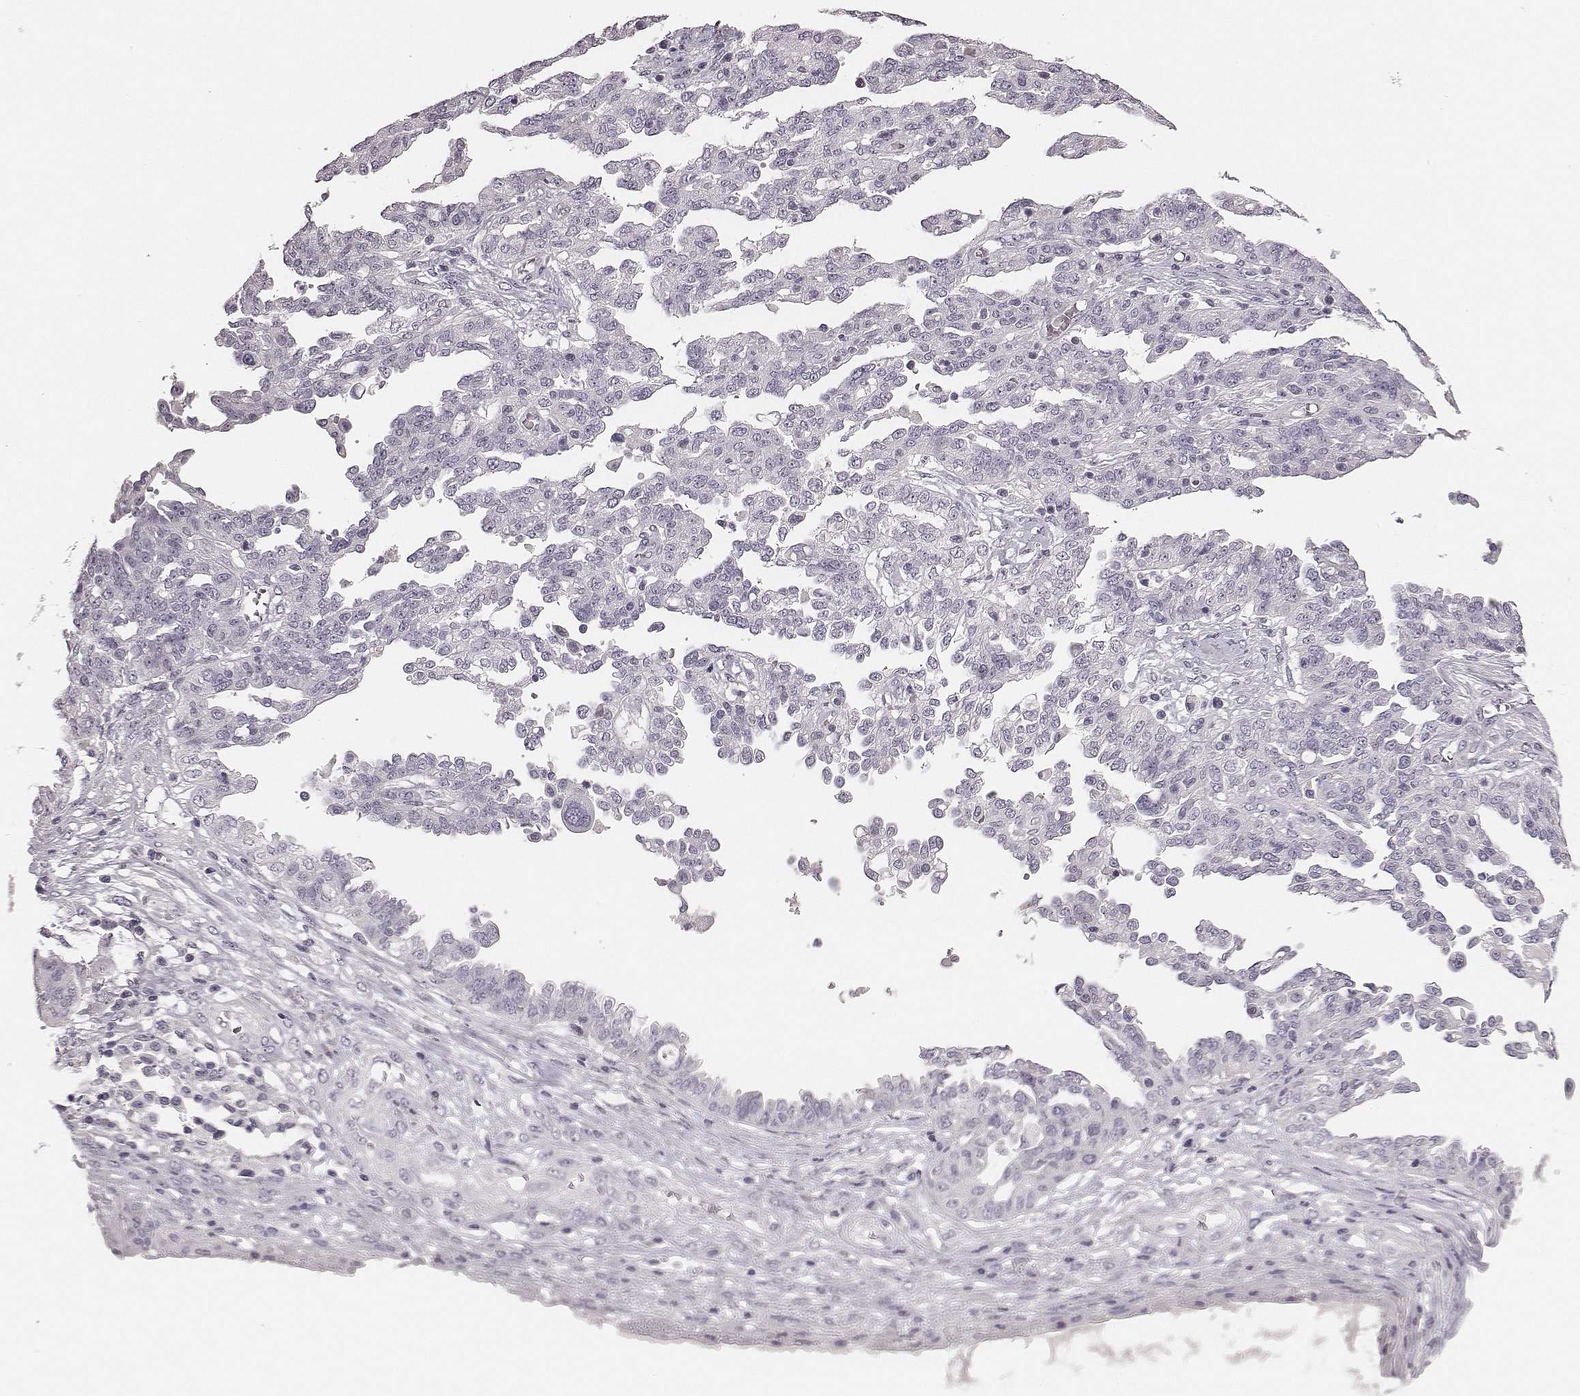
{"staining": {"intensity": "negative", "quantity": "none", "location": "none"}, "tissue": "ovarian cancer", "cell_type": "Tumor cells", "image_type": "cancer", "snomed": [{"axis": "morphology", "description": "Cystadenocarcinoma, serous, NOS"}, {"axis": "topography", "description": "Ovary"}], "caption": "An immunohistochemistry image of ovarian serous cystadenocarcinoma is shown. There is no staining in tumor cells of ovarian serous cystadenocarcinoma. (DAB immunohistochemistry (IHC) visualized using brightfield microscopy, high magnification).", "gene": "CSHL1", "patient": {"sex": "female", "age": 67}}